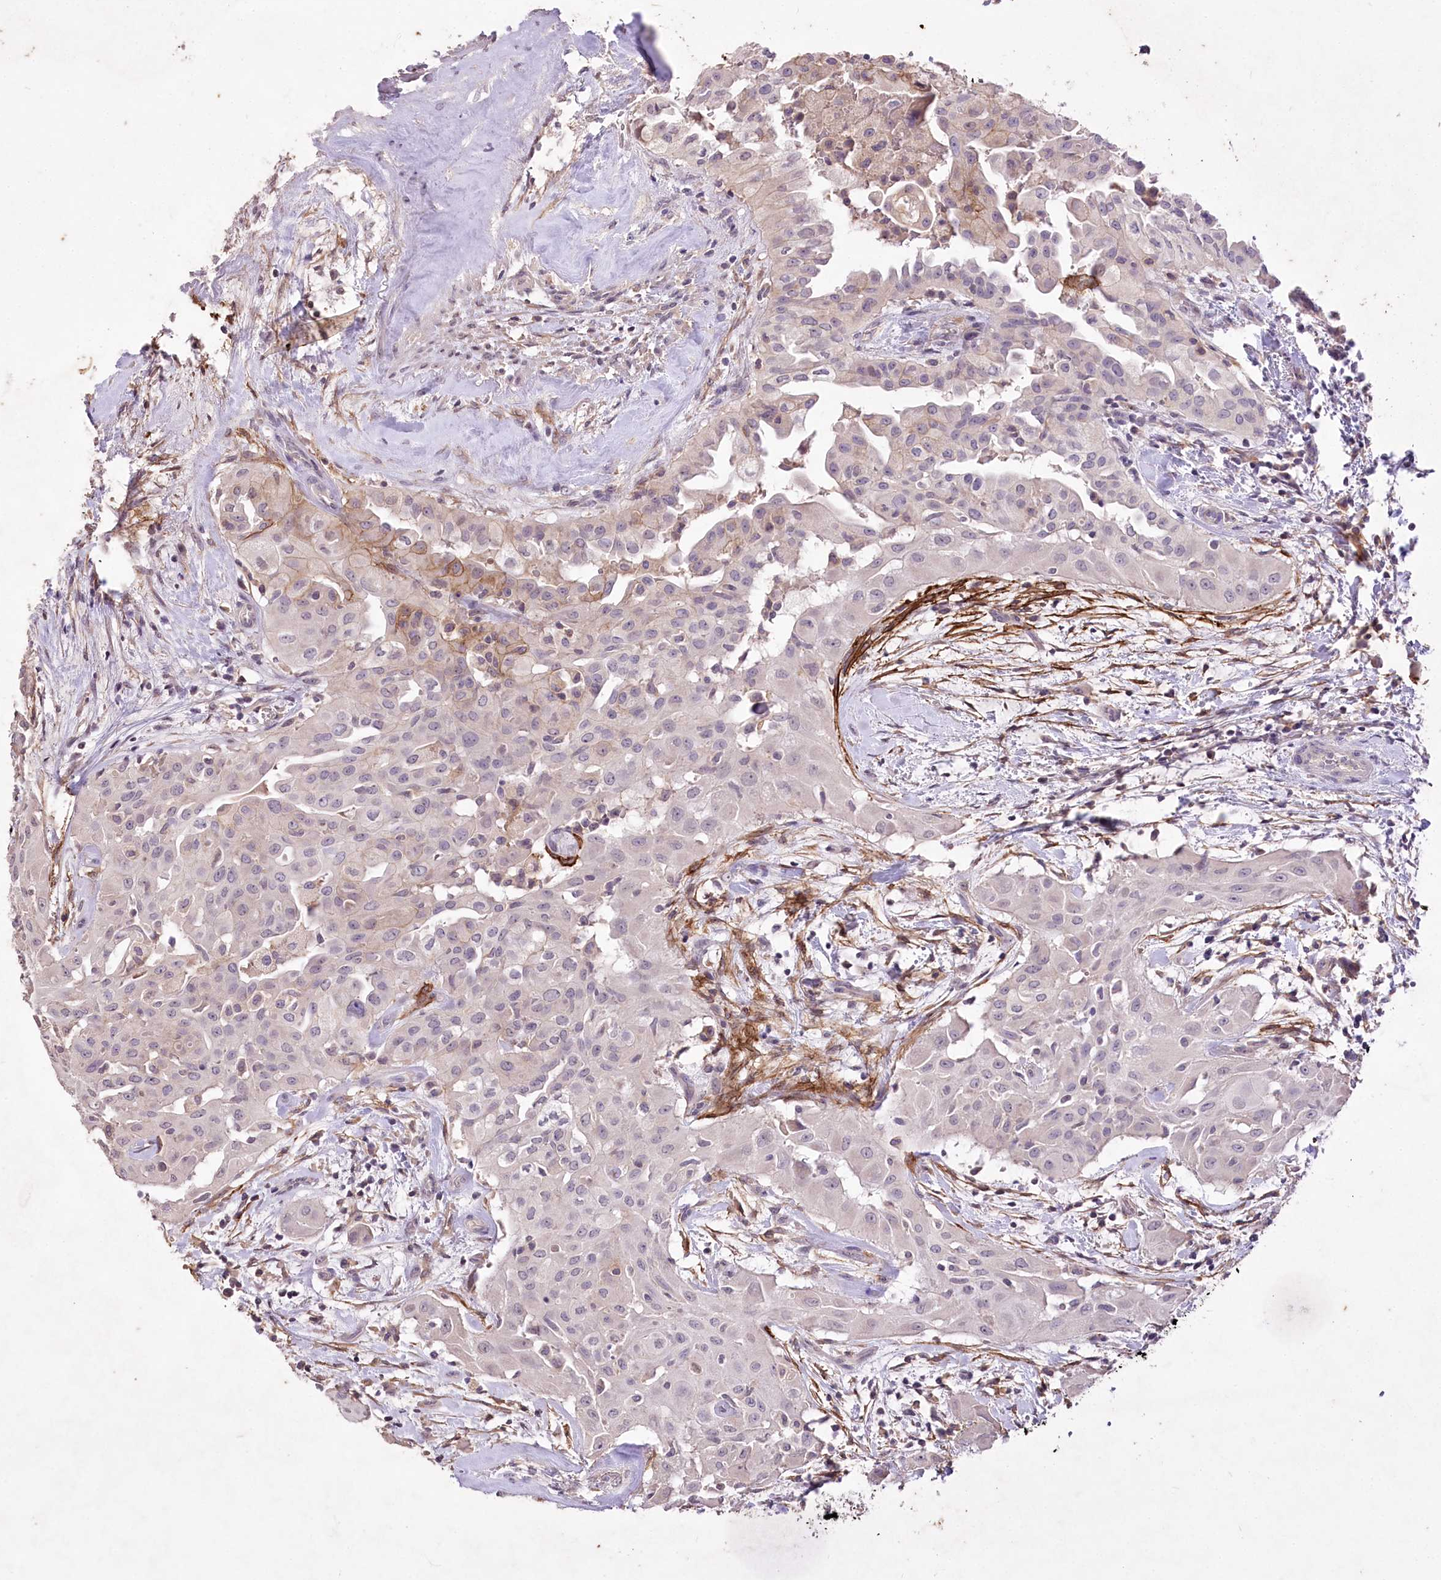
{"staining": {"intensity": "moderate", "quantity": "<25%", "location": "cytoplasmic/membranous"}, "tissue": "thyroid cancer", "cell_type": "Tumor cells", "image_type": "cancer", "snomed": [{"axis": "morphology", "description": "Papillary adenocarcinoma, NOS"}, {"axis": "topography", "description": "Thyroid gland"}], "caption": "Immunohistochemistry (IHC) staining of thyroid cancer, which reveals low levels of moderate cytoplasmic/membranous staining in approximately <25% of tumor cells indicating moderate cytoplasmic/membranous protein expression. The staining was performed using DAB (3,3'-diaminobenzidine) (brown) for protein detection and nuclei were counterstained in hematoxylin (blue).", "gene": "ENPP1", "patient": {"sex": "female", "age": 59}}